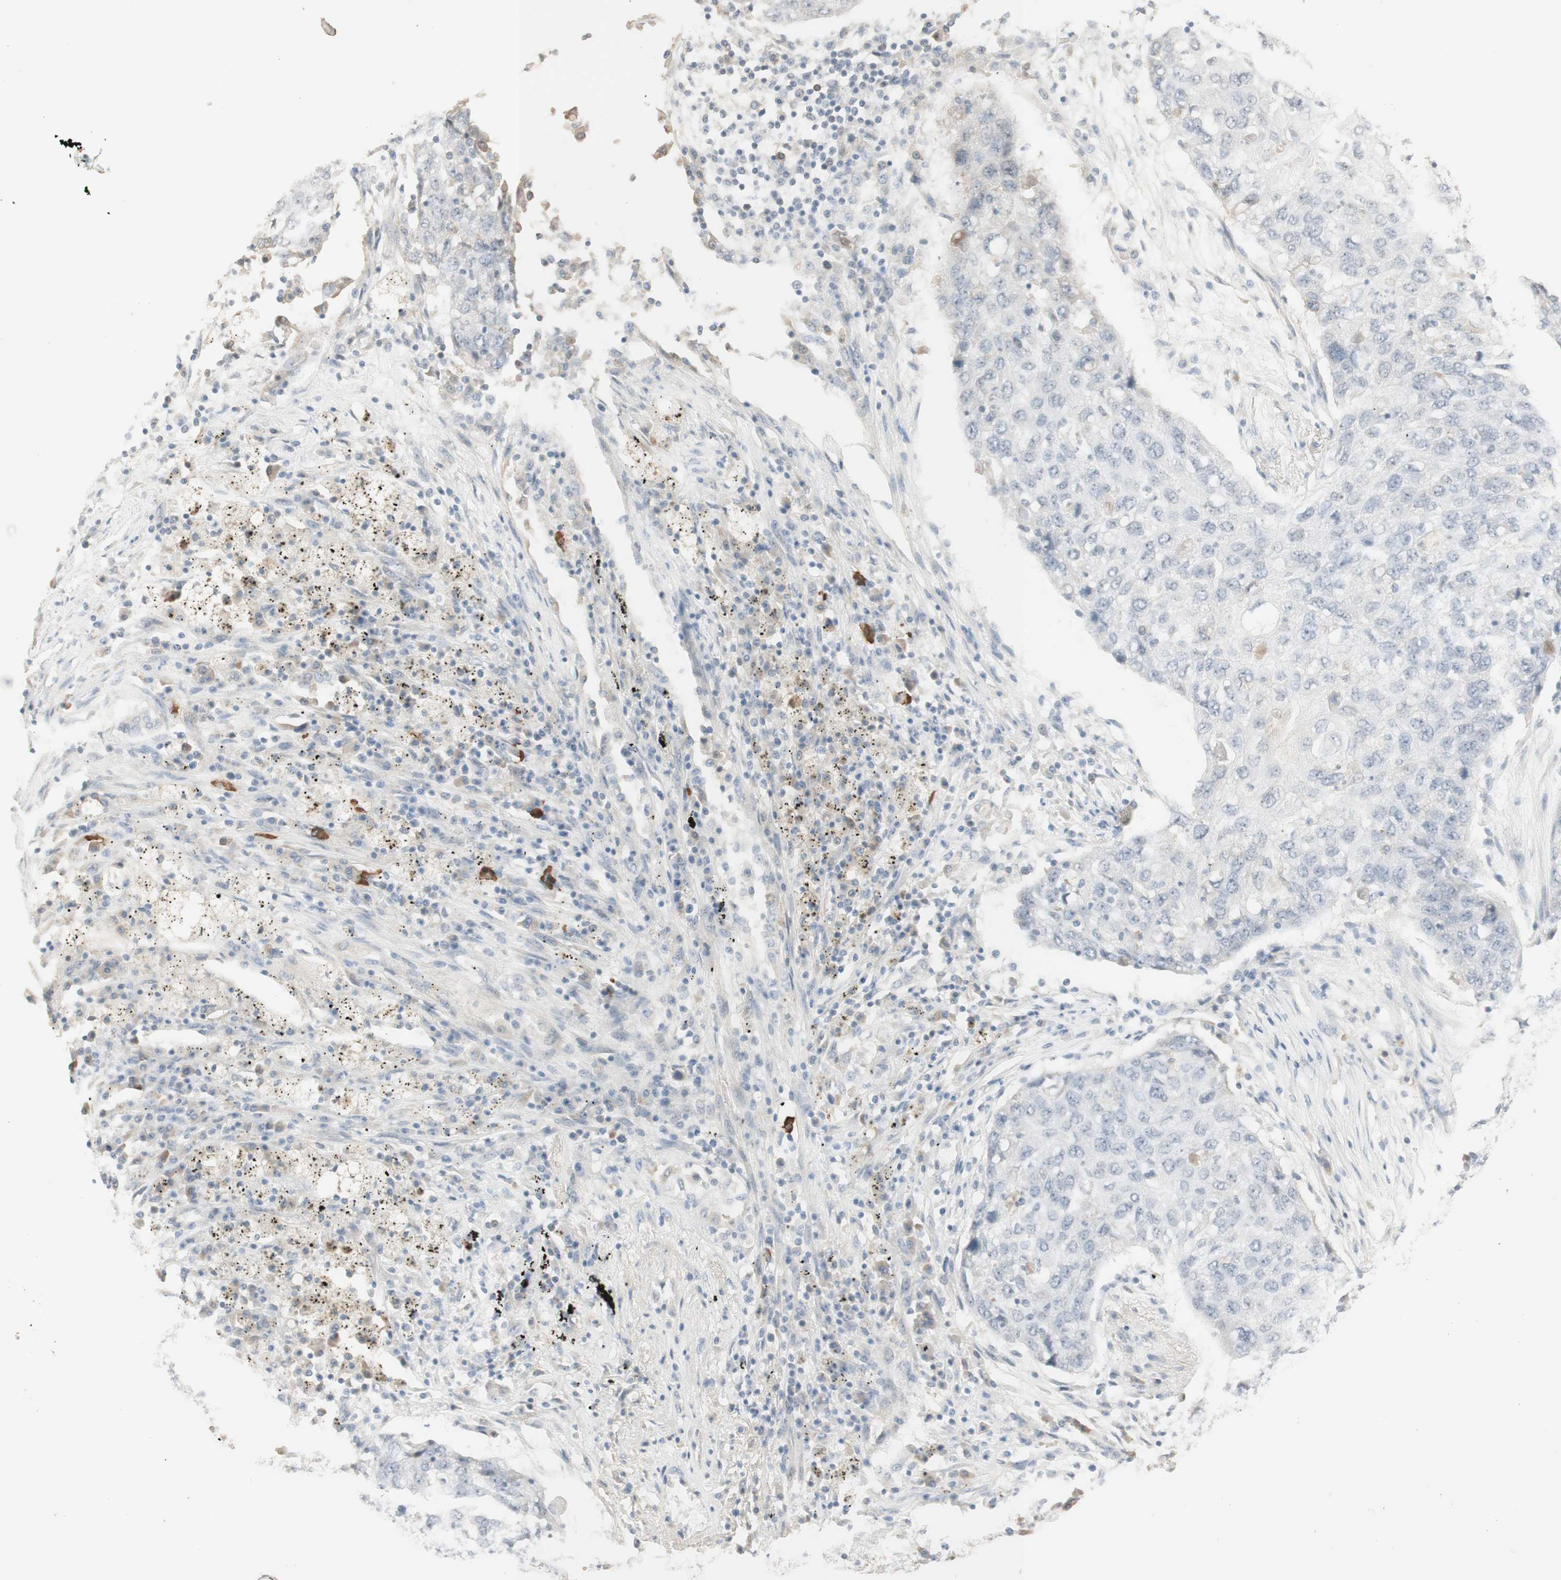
{"staining": {"intensity": "negative", "quantity": "none", "location": "none"}, "tissue": "lung cancer", "cell_type": "Tumor cells", "image_type": "cancer", "snomed": [{"axis": "morphology", "description": "Squamous cell carcinoma, NOS"}, {"axis": "topography", "description": "Lung"}], "caption": "This is a micrograph of immunohistochemistry (IHC) staining of lung cancer (squamous cell carcinoma), which shows no expression in tumor cells.", "gene": "PLCD4", "patient": {"sex": "female", "age": 63}}